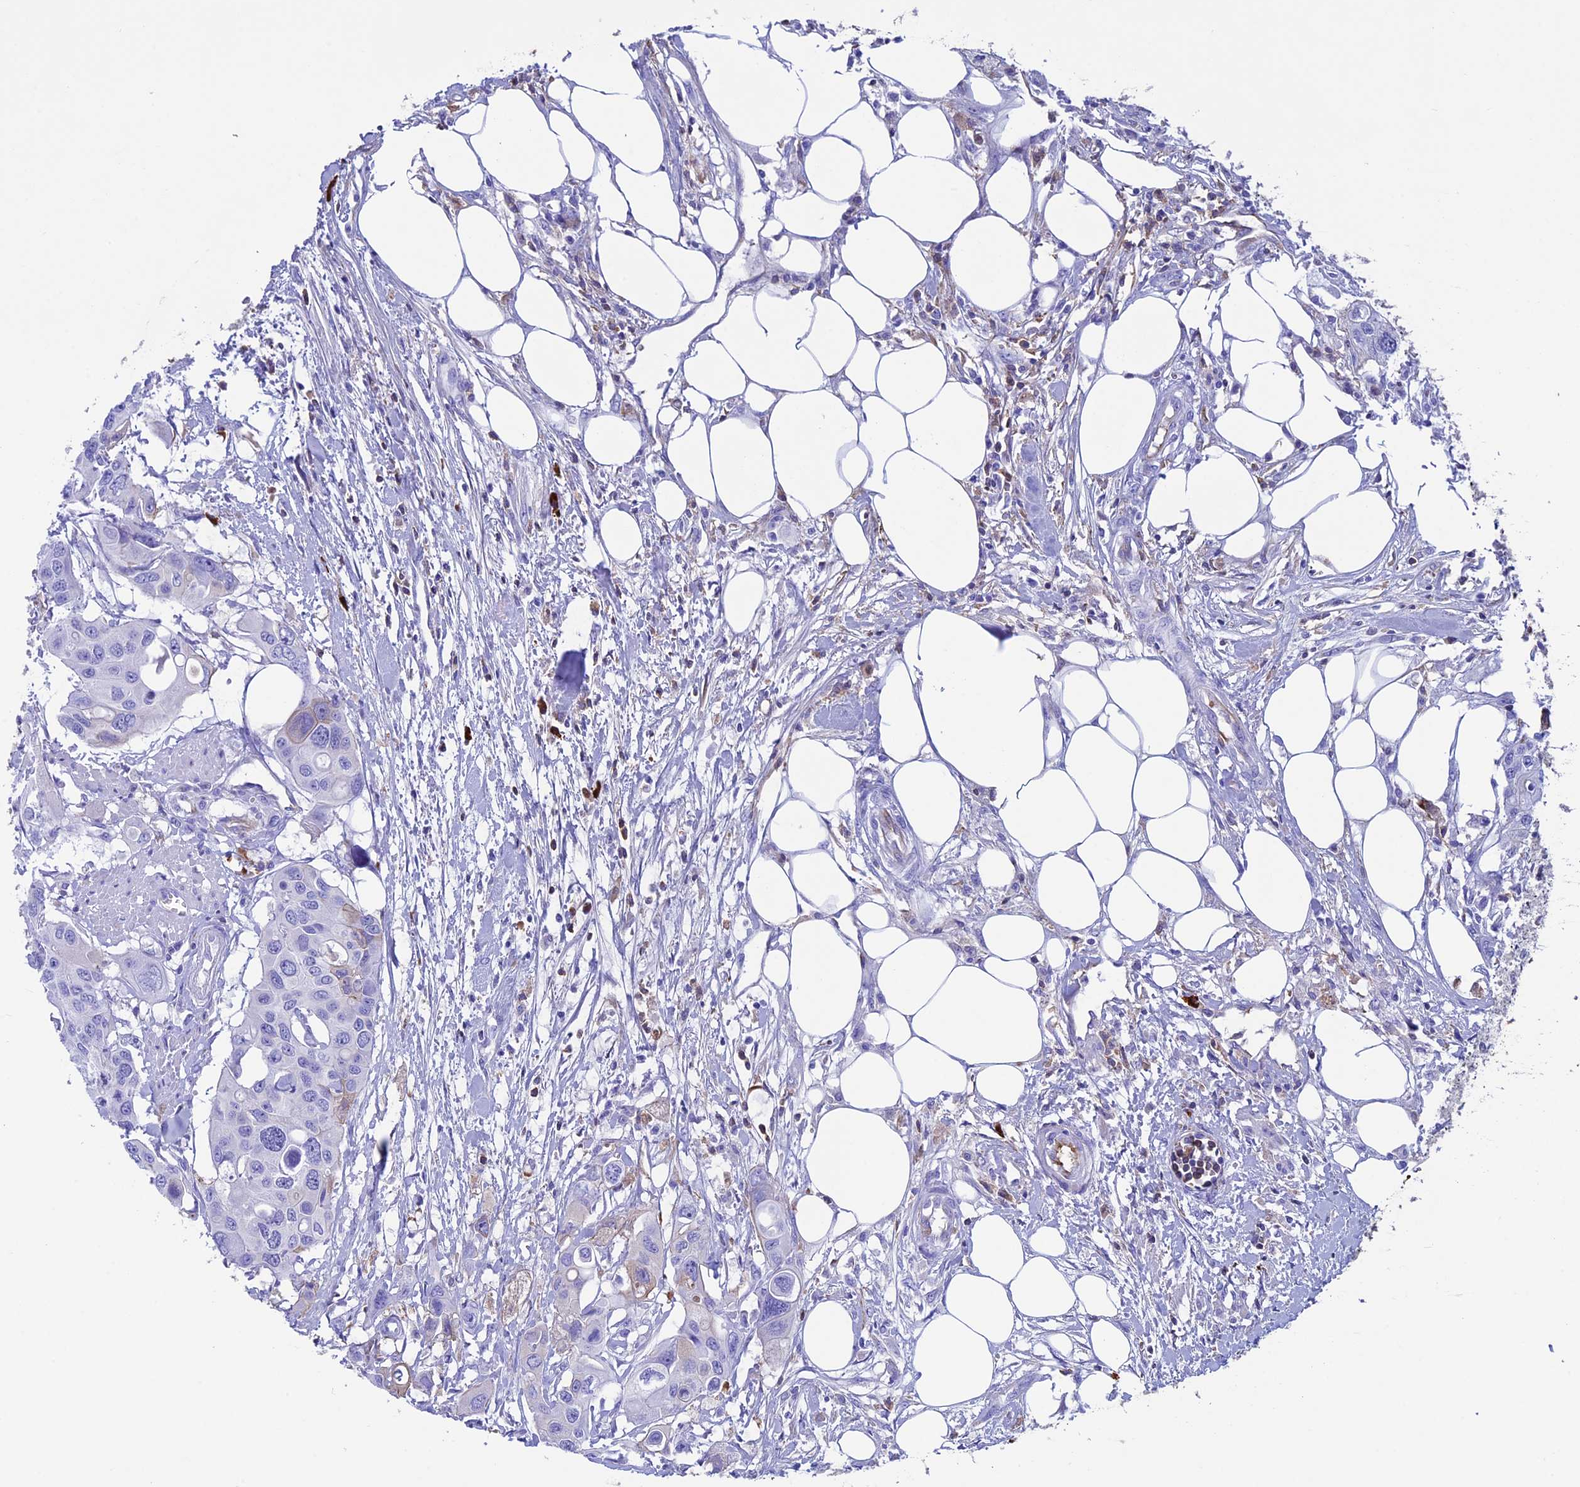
{"staining": {"intensity": "negative", "quantity": "none", "location": "none"}, "tissue": "colorectal cancer", "cell_type": "Tumor cells", "image_type": "cancer", "snomed": [{"axis": "morphology", "description": "Adenocarcinoma, NOS"}, {"axis": "topography", "description": "Colon"}], "caption": "Immunohistochemistry micrograph of human adenocarcinoma (colorectal) stained for a protein (brown), which displays no staining in tumor cells.", "gene": "IGSF6", "patient": {"sex": "male", "age": 77}}